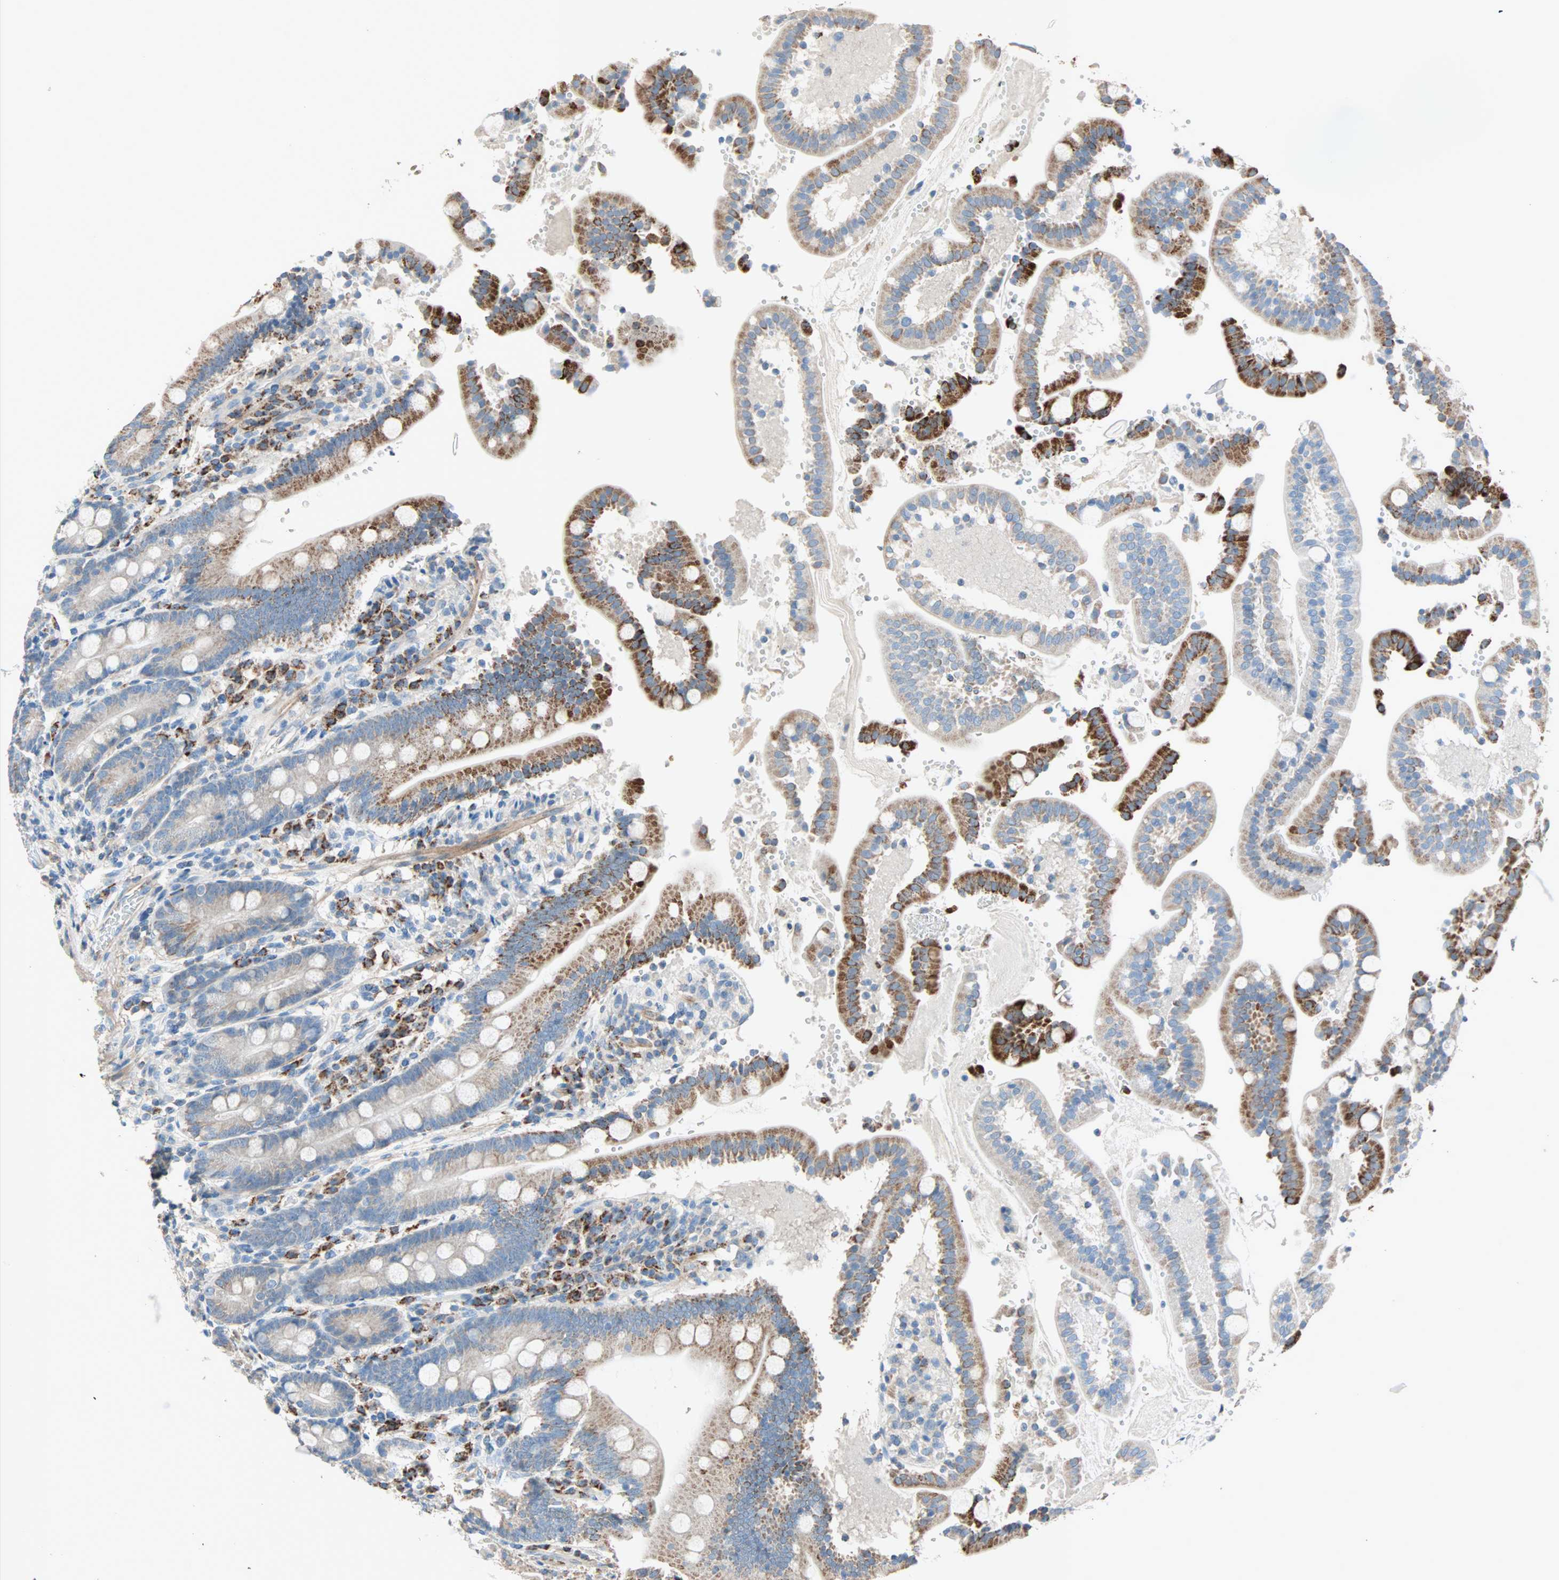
{"staining": {"intensity": "strong", "quantity": "25%-75%", "location": "cytoplasmic/membranous"}, "tissue": "duodenum", "cell_type": "Glandular cells", "image_type": "normal", "snomed": [{"axis": "morphology", "description": "Normal tissue, NOS"}, {"axis": "topography", "description": "Small intestine, NOS"}], "caption": "The immunohistochemical stain highlights strong cytoplasmic/membranous expression in glandular cells of normal duodenum. The protein is shown in brown color, while the nuclei are stained blue.", "gene": "ACVRL1", "patient": {"sex": "female", "age": 71}}